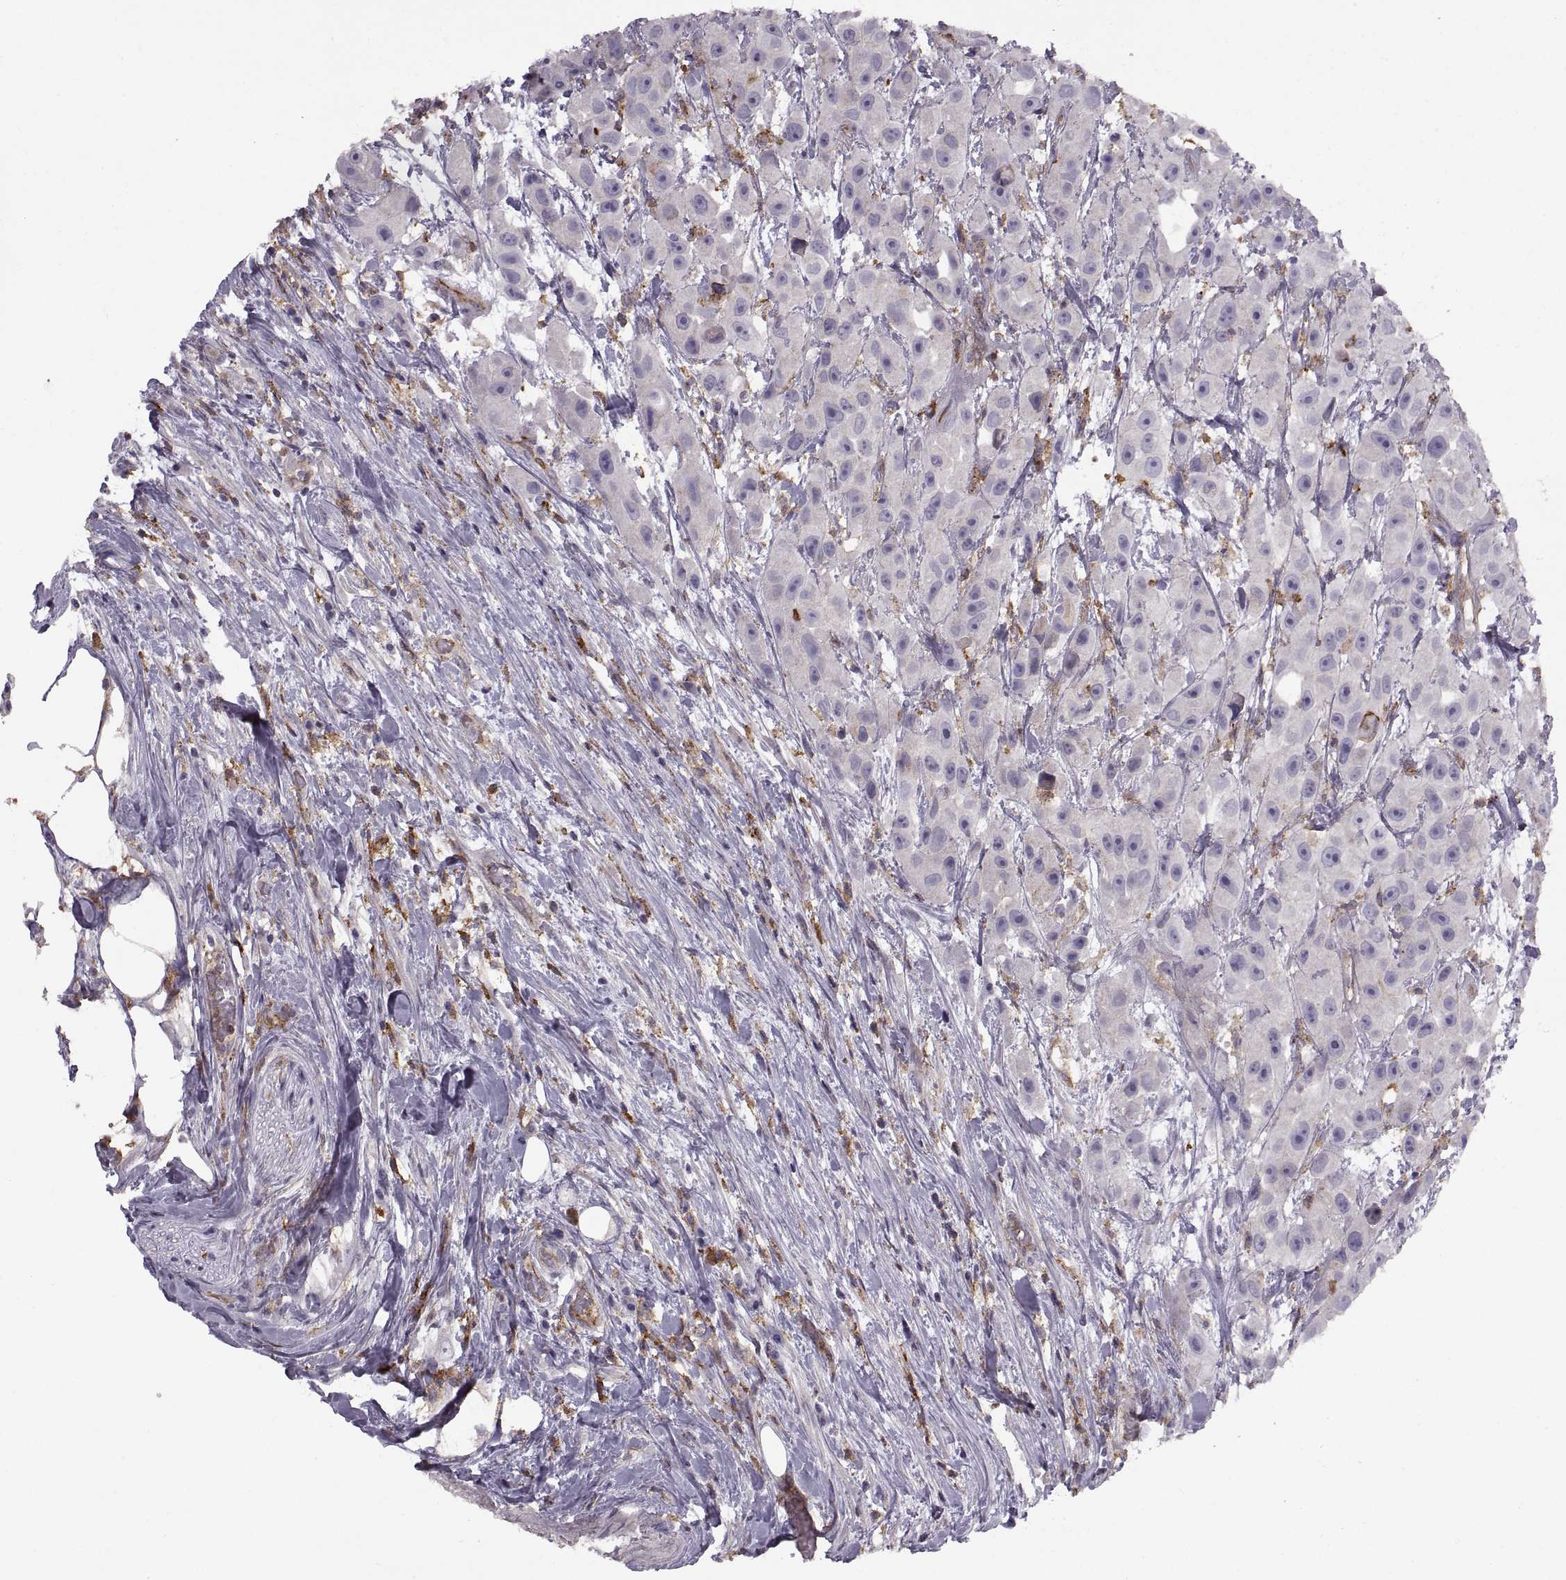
{"staining": {"intensity": "negative", "quantity": "none", "location": "none"}, "tissue": "urothelial cancer", "cell_type": "Tumor cells", "image_type": "cancer", "snomed": [{"axis": "morphology", "description": "Urothelial carcinoma, High grade"}, {"axis": "topography", "description": "Urinary bladder"}], "caption": "The micrograph reveals no staining of tumor cells in urothelial cancer.", "gene": "RALB", "patient": {"sex": "male", "age": 79}}